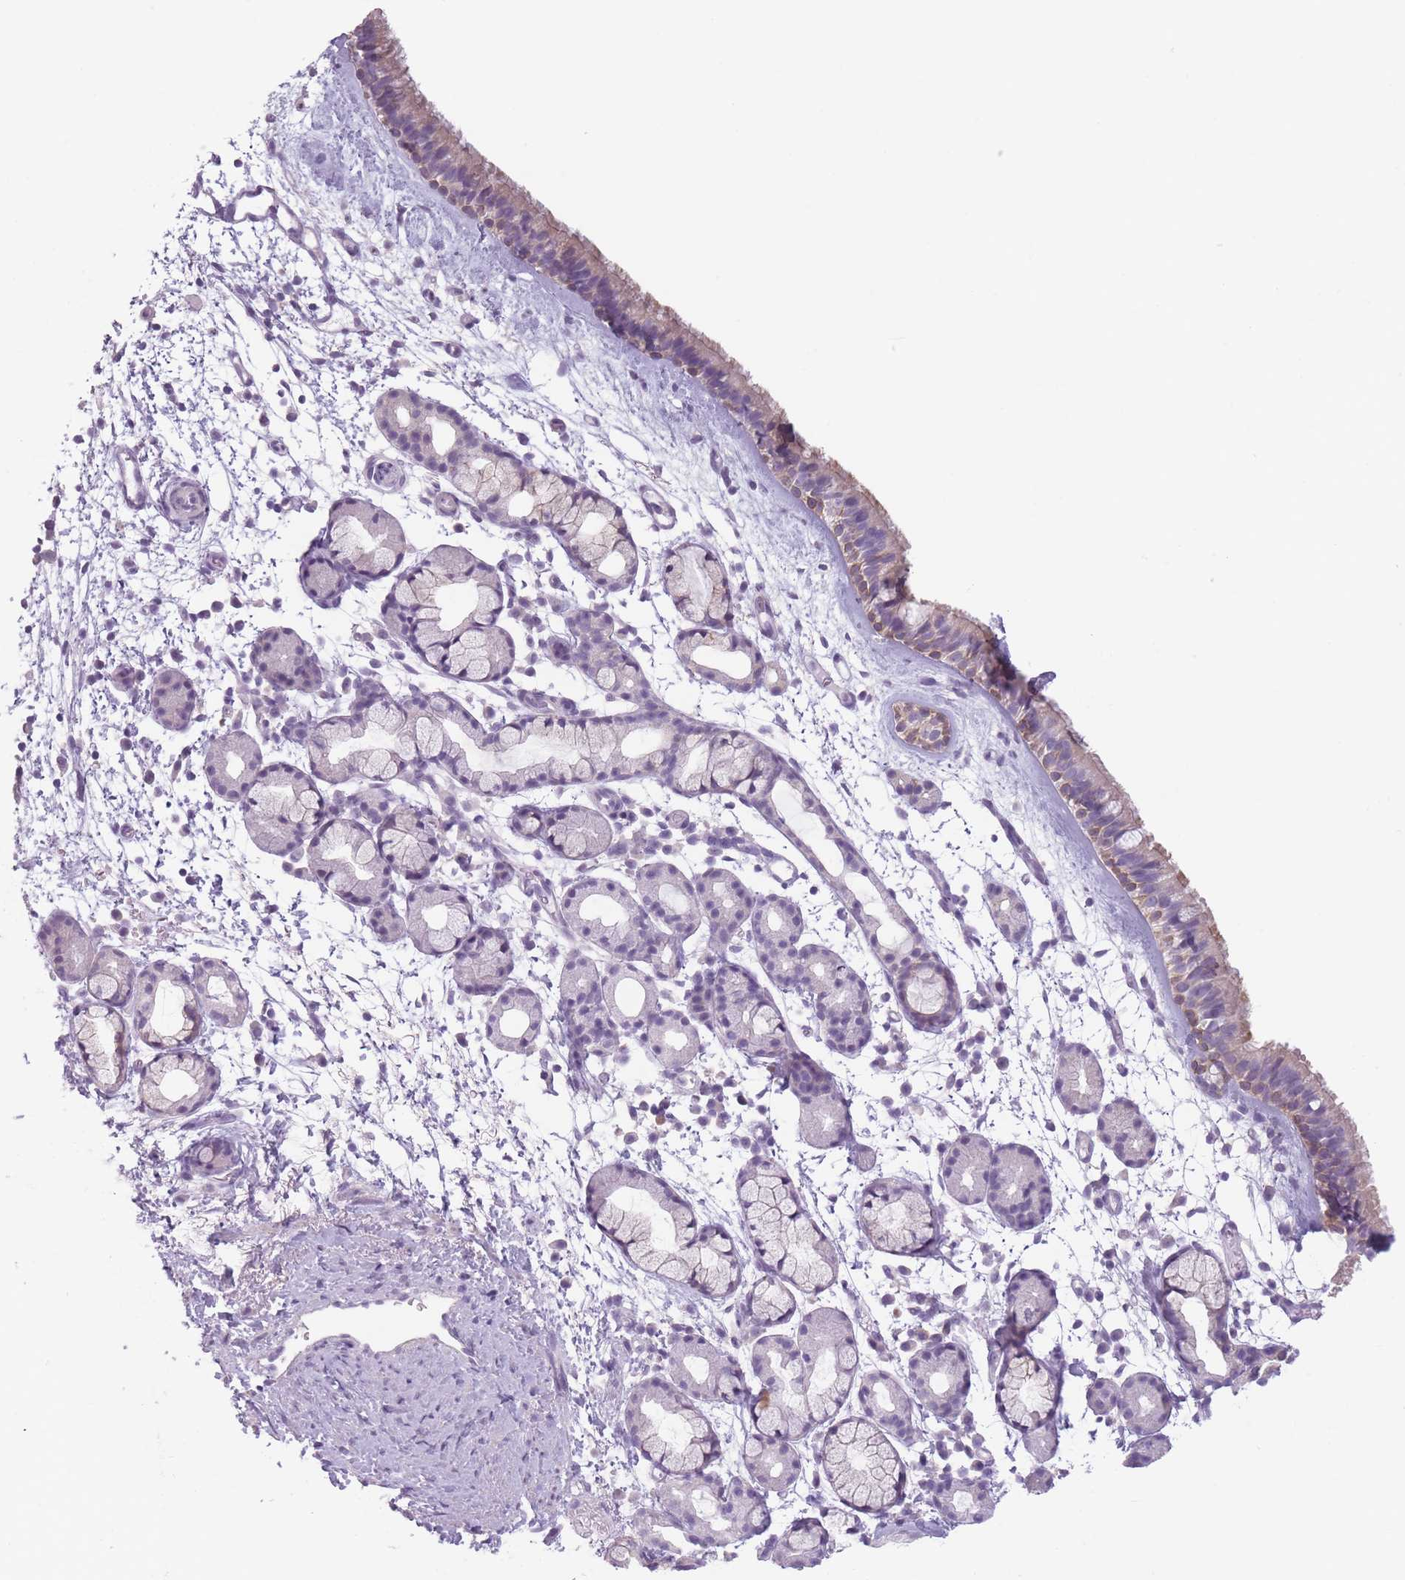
{"staining": {"intensity": "moderate", "quantity": "<25%", "location": "cytoplasmic/membranous,nuclear"}, "tissue": "nasopharynx", "cell_type": "Respiratory epithelial cells", "image_type": "normal", "snomed": [{"axis": "morphology", "description": "Normal tissue, NOS"}, {"axis": "topography", "description": "Nasopharynx"}], "caption": "Moderate cytoplasmic/membranous,nuclear staining is present in about <25% of respiratory epithelial cells in benign nasopharynx.", "gene": "TMEM236", "patient": {"sex": "female", "age": 81}}